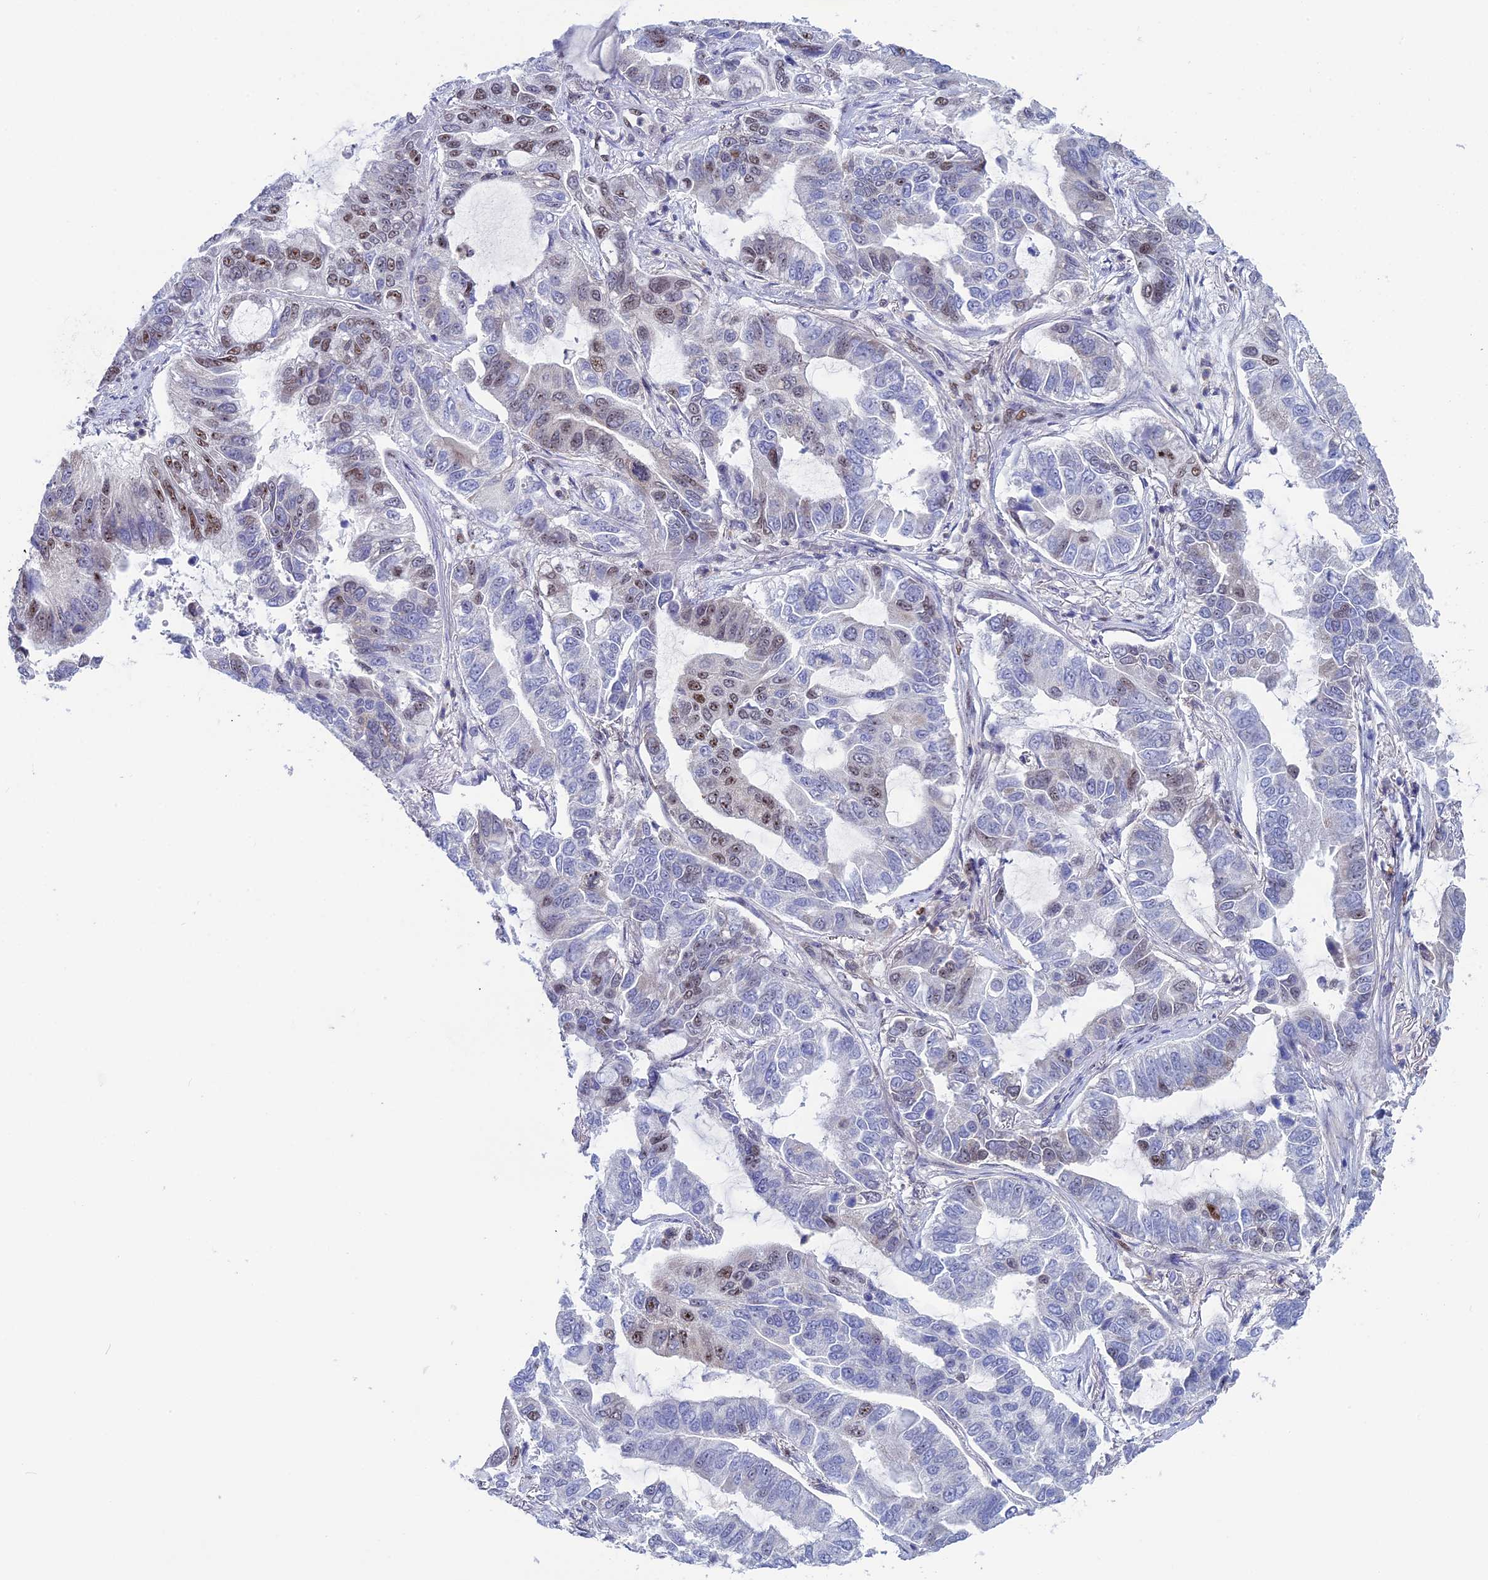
{"staining": {"intensity": "moderate", "quantity": "25%-75%", "location": "nuclear"}, "tissue": "lung cancer", "cell_type": "Tumor cells", "image_type": "cancer", "snomed": [{"axis": "morphology", "description": "Adenocarcinoma, NOS"}, {"axis": "topography", "description": "Lung"}], "caption": "Tumor cells reveal moderate nuclear staining in approximately 25%-75% of cells in adenocarcinoma (lung). (DAB (3,3'-diaminobenzidine) IHC, brown staining for protein, blue staining for nuclei).", "gene": "CCDC86", "patient": {"sex": "male", "age": 64}}